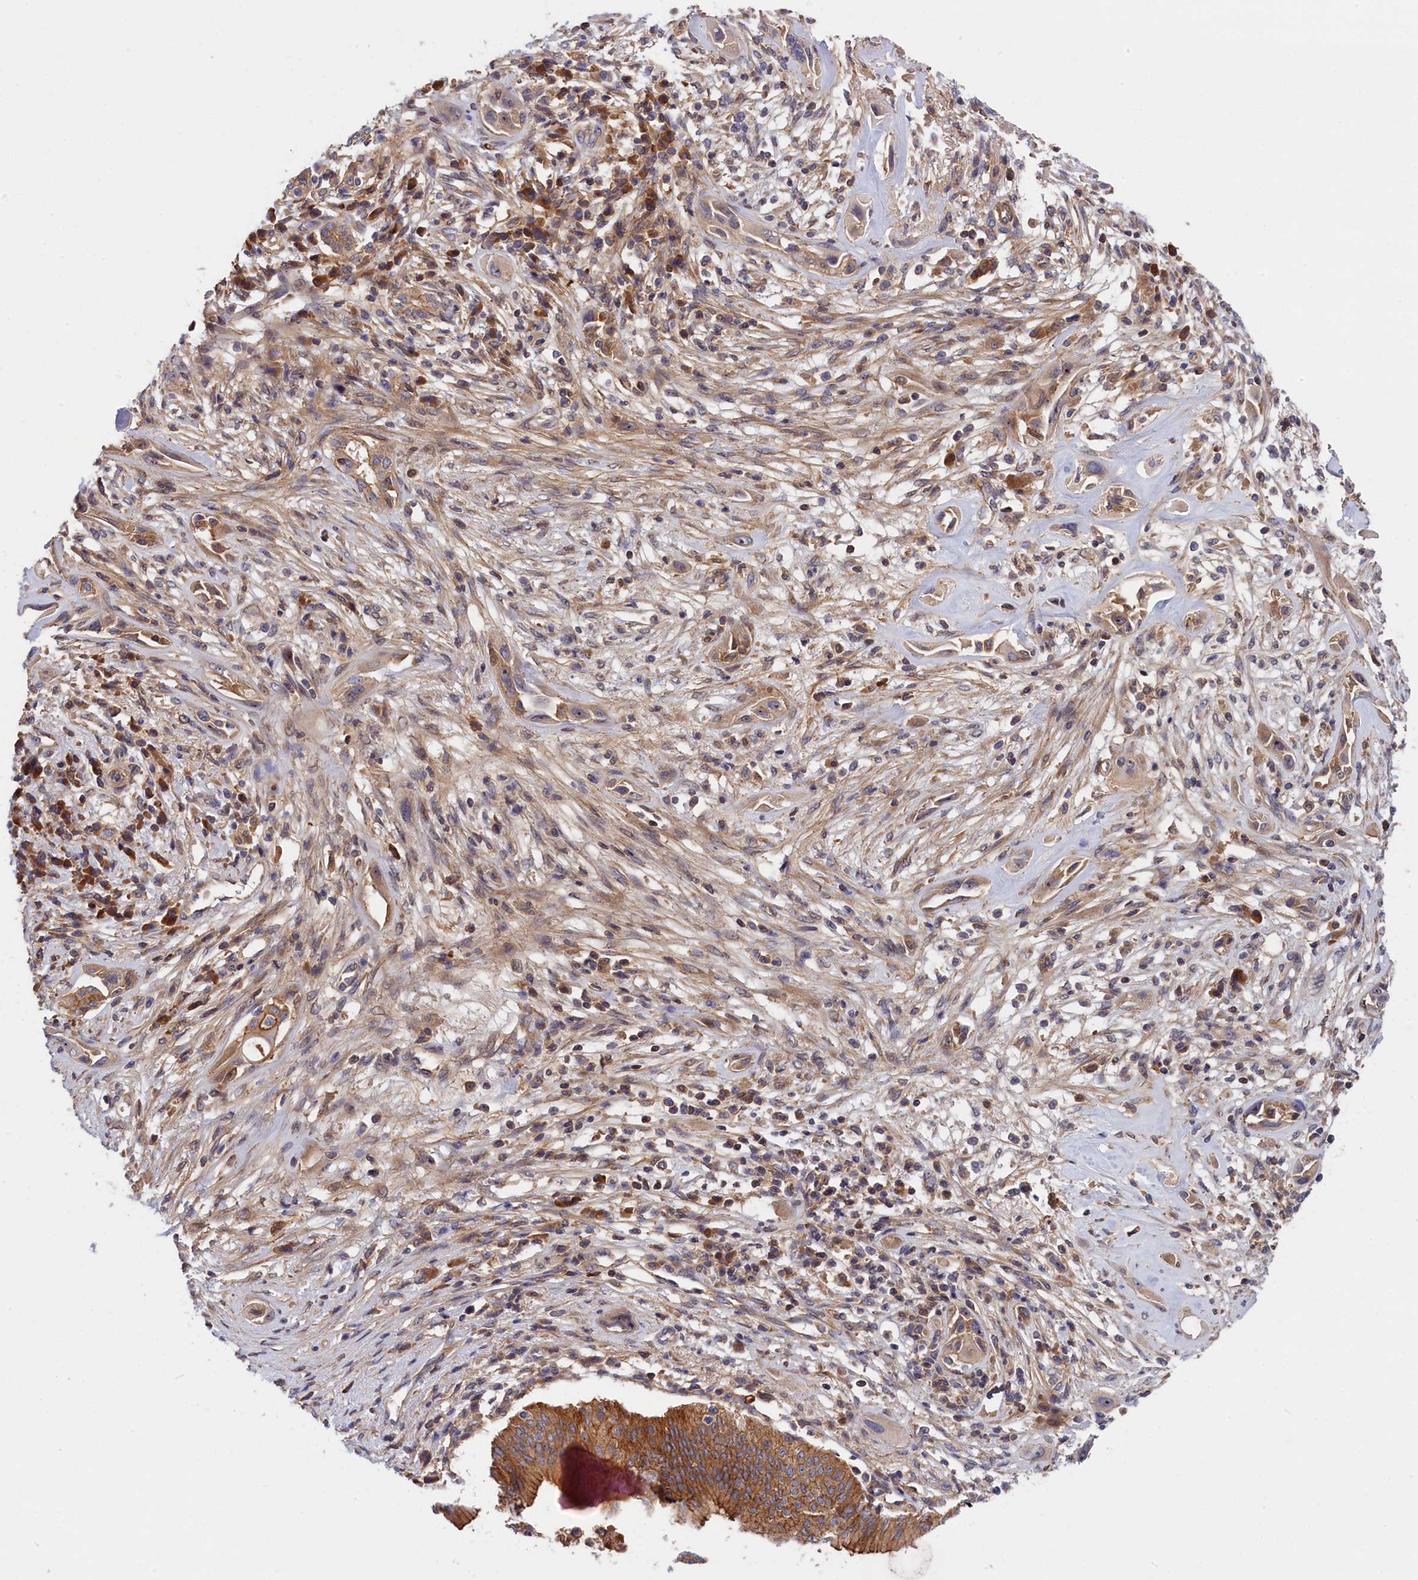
{"staining": {"intensity": "moderate", "quantity": ">75%", "location": "cytoplasmic/membranous"}, "tissue": "pancreatic cancer", "cell_type": "Tumor cells", "image_type": "cancer", "snomed": [{"axis": "morphology", "description": "Adenocarcinoma, NOS"}, {"axis": "topography", "description": "Pancreas"}], "caption": "Approximately >75% of tumor cells in pancreatic cancer show moderate cytoplasmic/membranous protein staining as visualized by brown immunohistochemical staining.", "gene": "CRACD", "patient": {"sex": "male", "age": 68}}